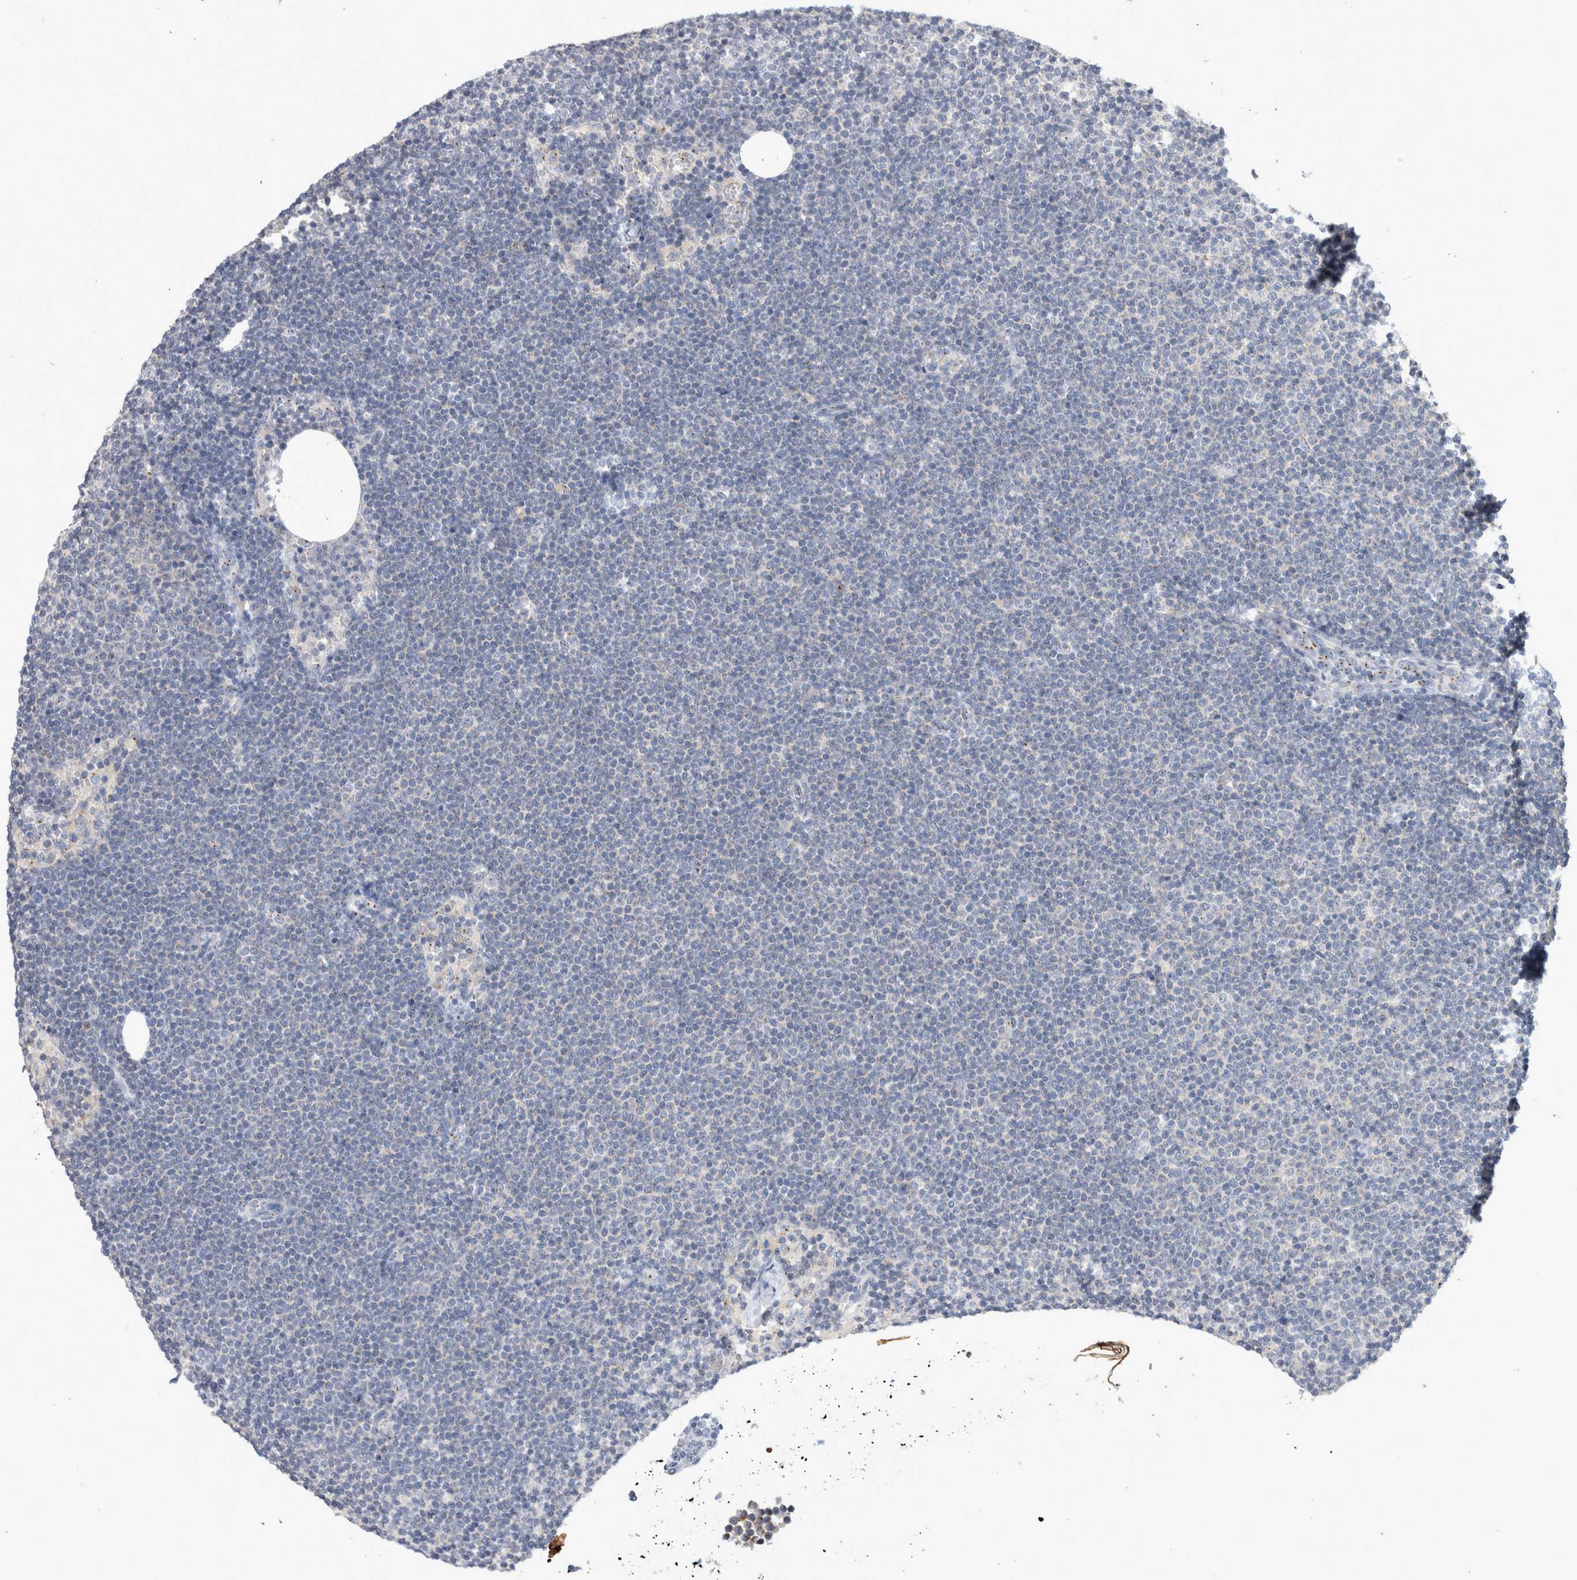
{"staining": {"intensity": "negative", "quantity": "none", "location": "none"}, "tissue": "lymphoma", "cell_type": "Tumor cells", "image_type": "cancer", "snomed": [{"axis": "morphology", "description": "Malignant lymphoma, non-Hodgkin's type, Low grade"}, {"axis": "topography", "description": "Lymph node"}], "caption": "There is no significant positivity in tumor cells of malignant lymphoma, non-Hodgkin's type (low-grade).", "gene": "AKAP9", "patient": {"sex": "female", "age": 53}}